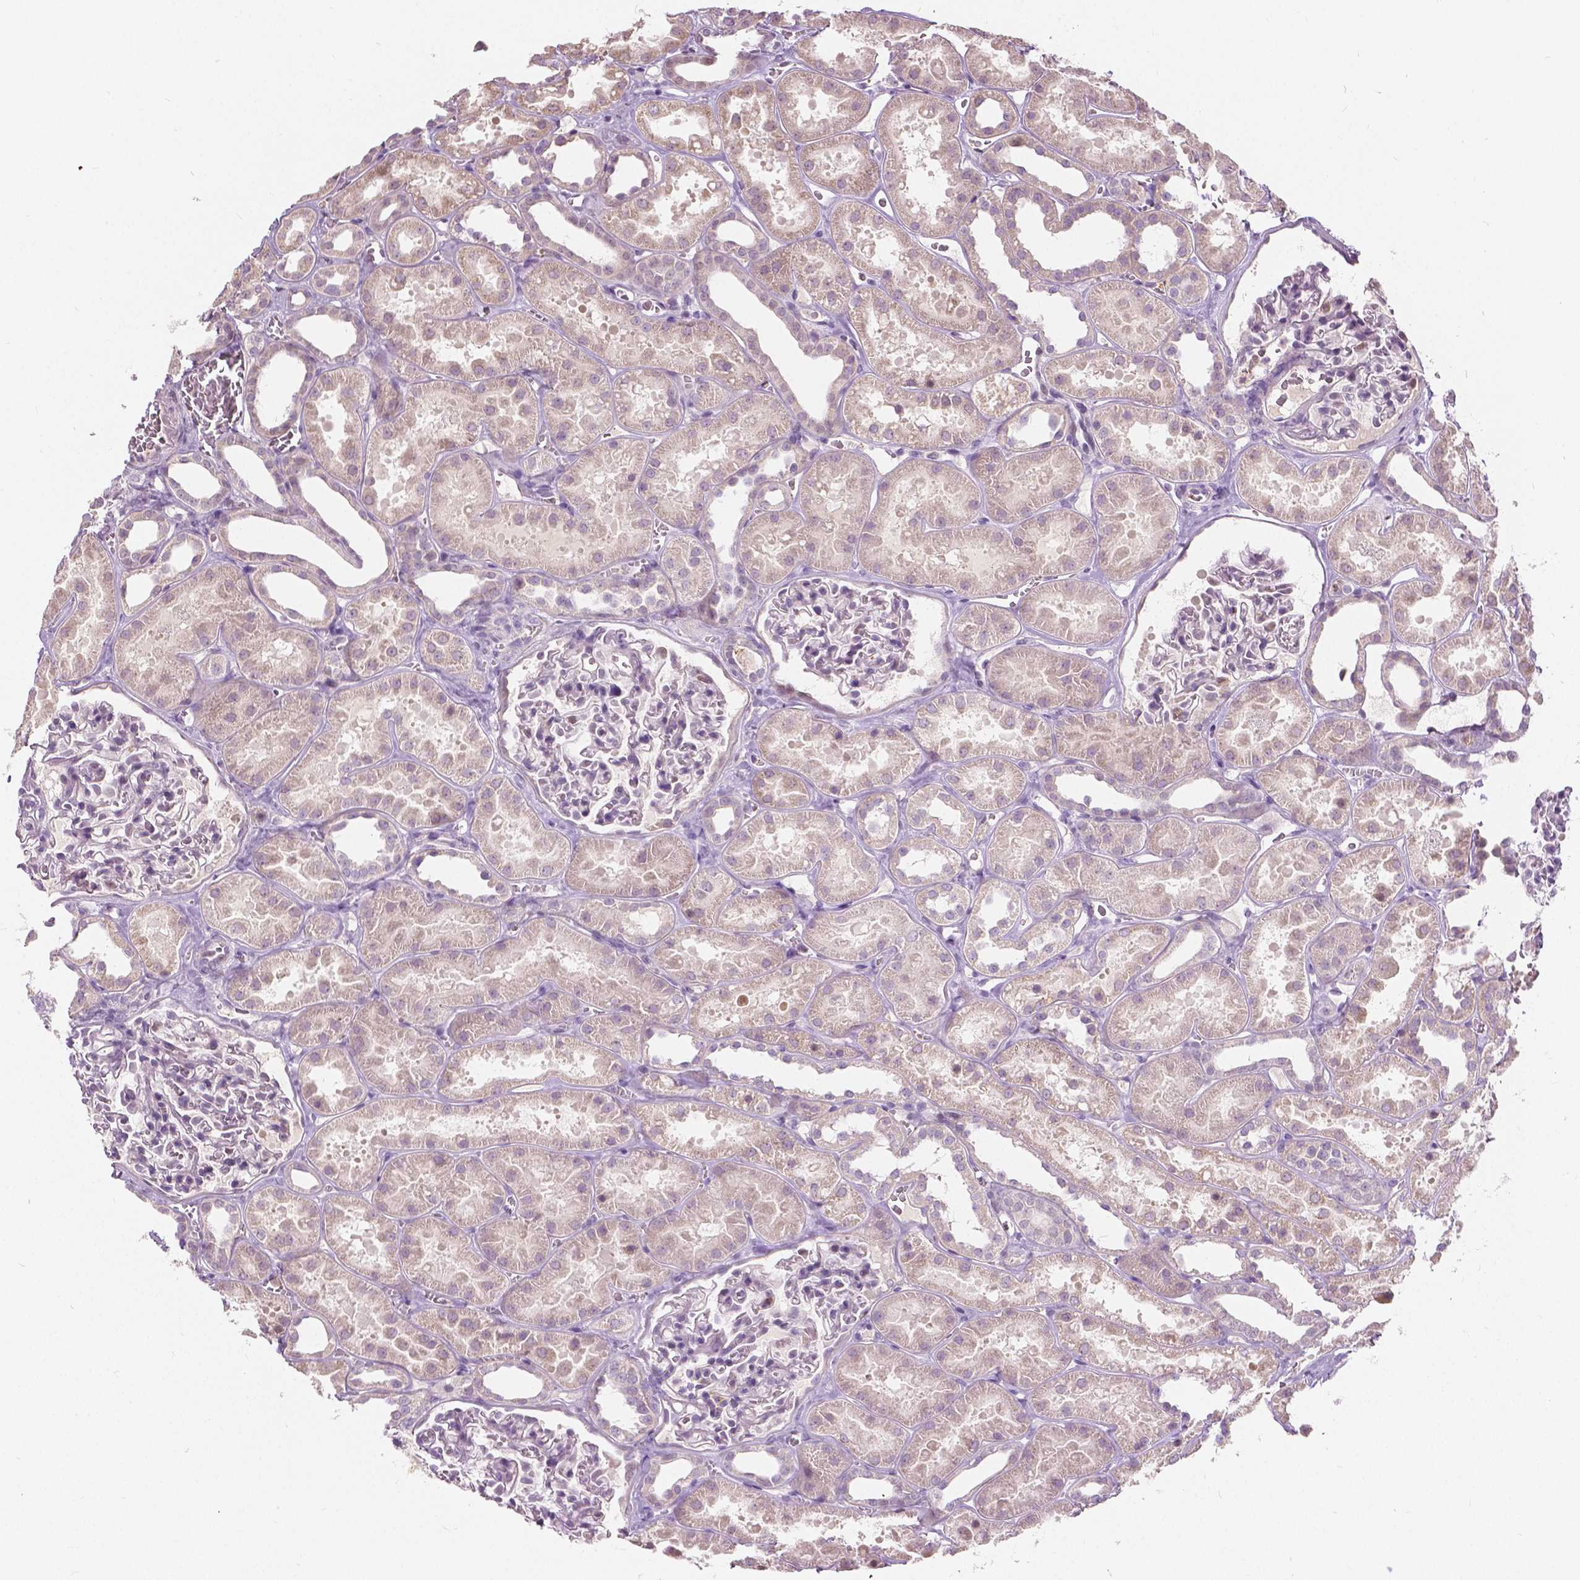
{"staining": {"intensity": "negative", "quantity": "none", "location": "none"}, "tissue": "kidney", "cell_type": "Cells in glomeruli", "image_type": "normal", "snomed": [{"axis": "morphology", "description": "Normal tissue, NOS"}, {"axis": "topography", "description": "Kidney"}], "caption": "A high-resolution micrograph shows immunohistochemistry (IHC) staining of unremarkable kidney, which shows no significant expression in cells in glomeruli. Nuclei are stained in blue.", "gene": "DLX6", "patient": {"sex": "female", "age": 41}}